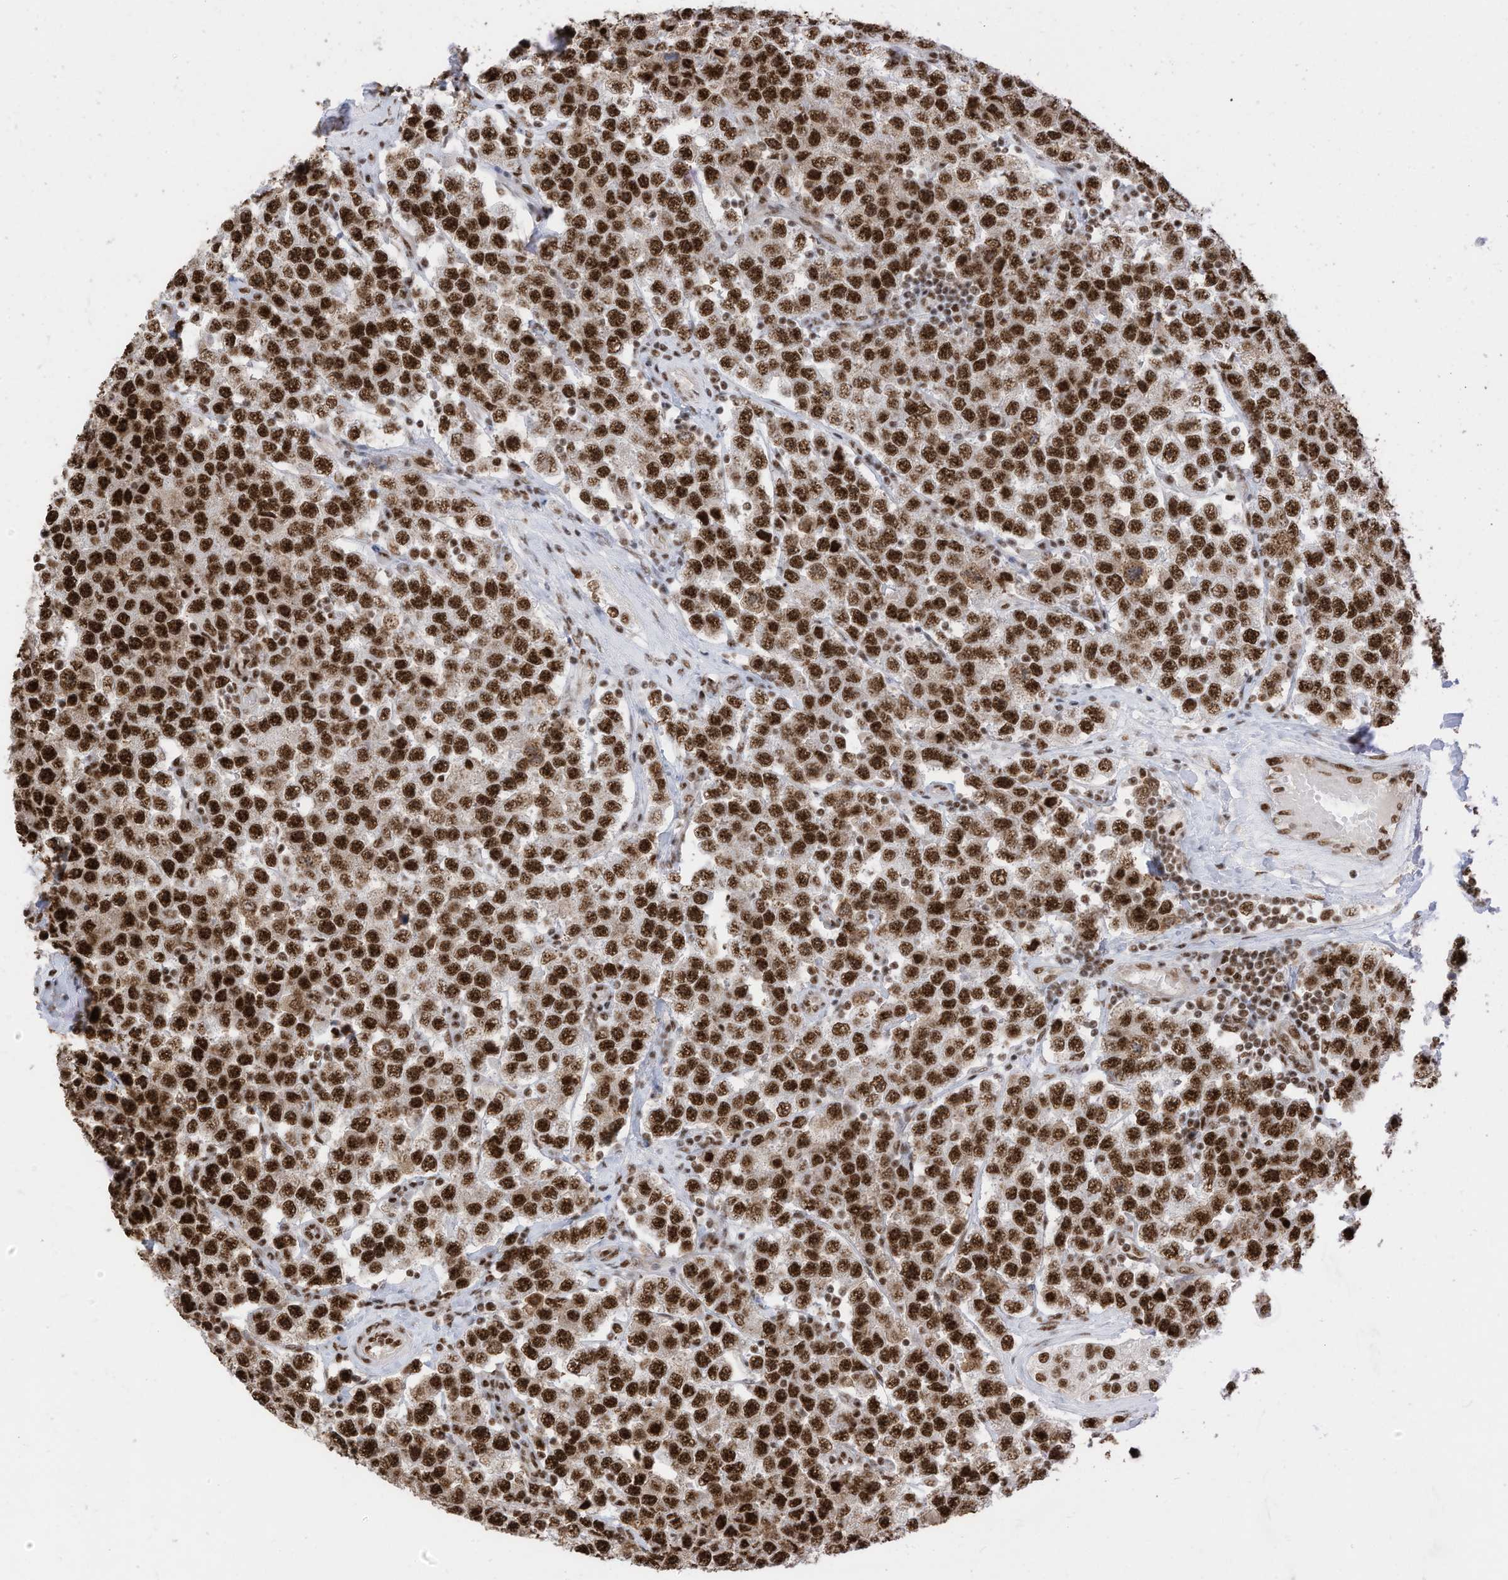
{"staining": {"intensity": "strong", "quantity": ">75%", "location": "nuclear"}, "tissue": "testis cancer", "cell_type": "Tumor cells", "image_type": "cancer", "snomed": [{"axis": "morphology", "description": "Seminoma, NOS"}, {"axis": "topography", "description": "Testis"}], "caption": "Testis seminoma tissue demonstrates strong nuclear positivity in approximately >75% of tumor cells, visualized by immunohistochemistry. The staining was performed using DAB (3,3'-diaminobenzidine), with brown indicating positive protein expression. Nuclei are stained blue with hematoxylin.", "gene": "SF3A3", "patient": {"sex": "male", "age": 28}}